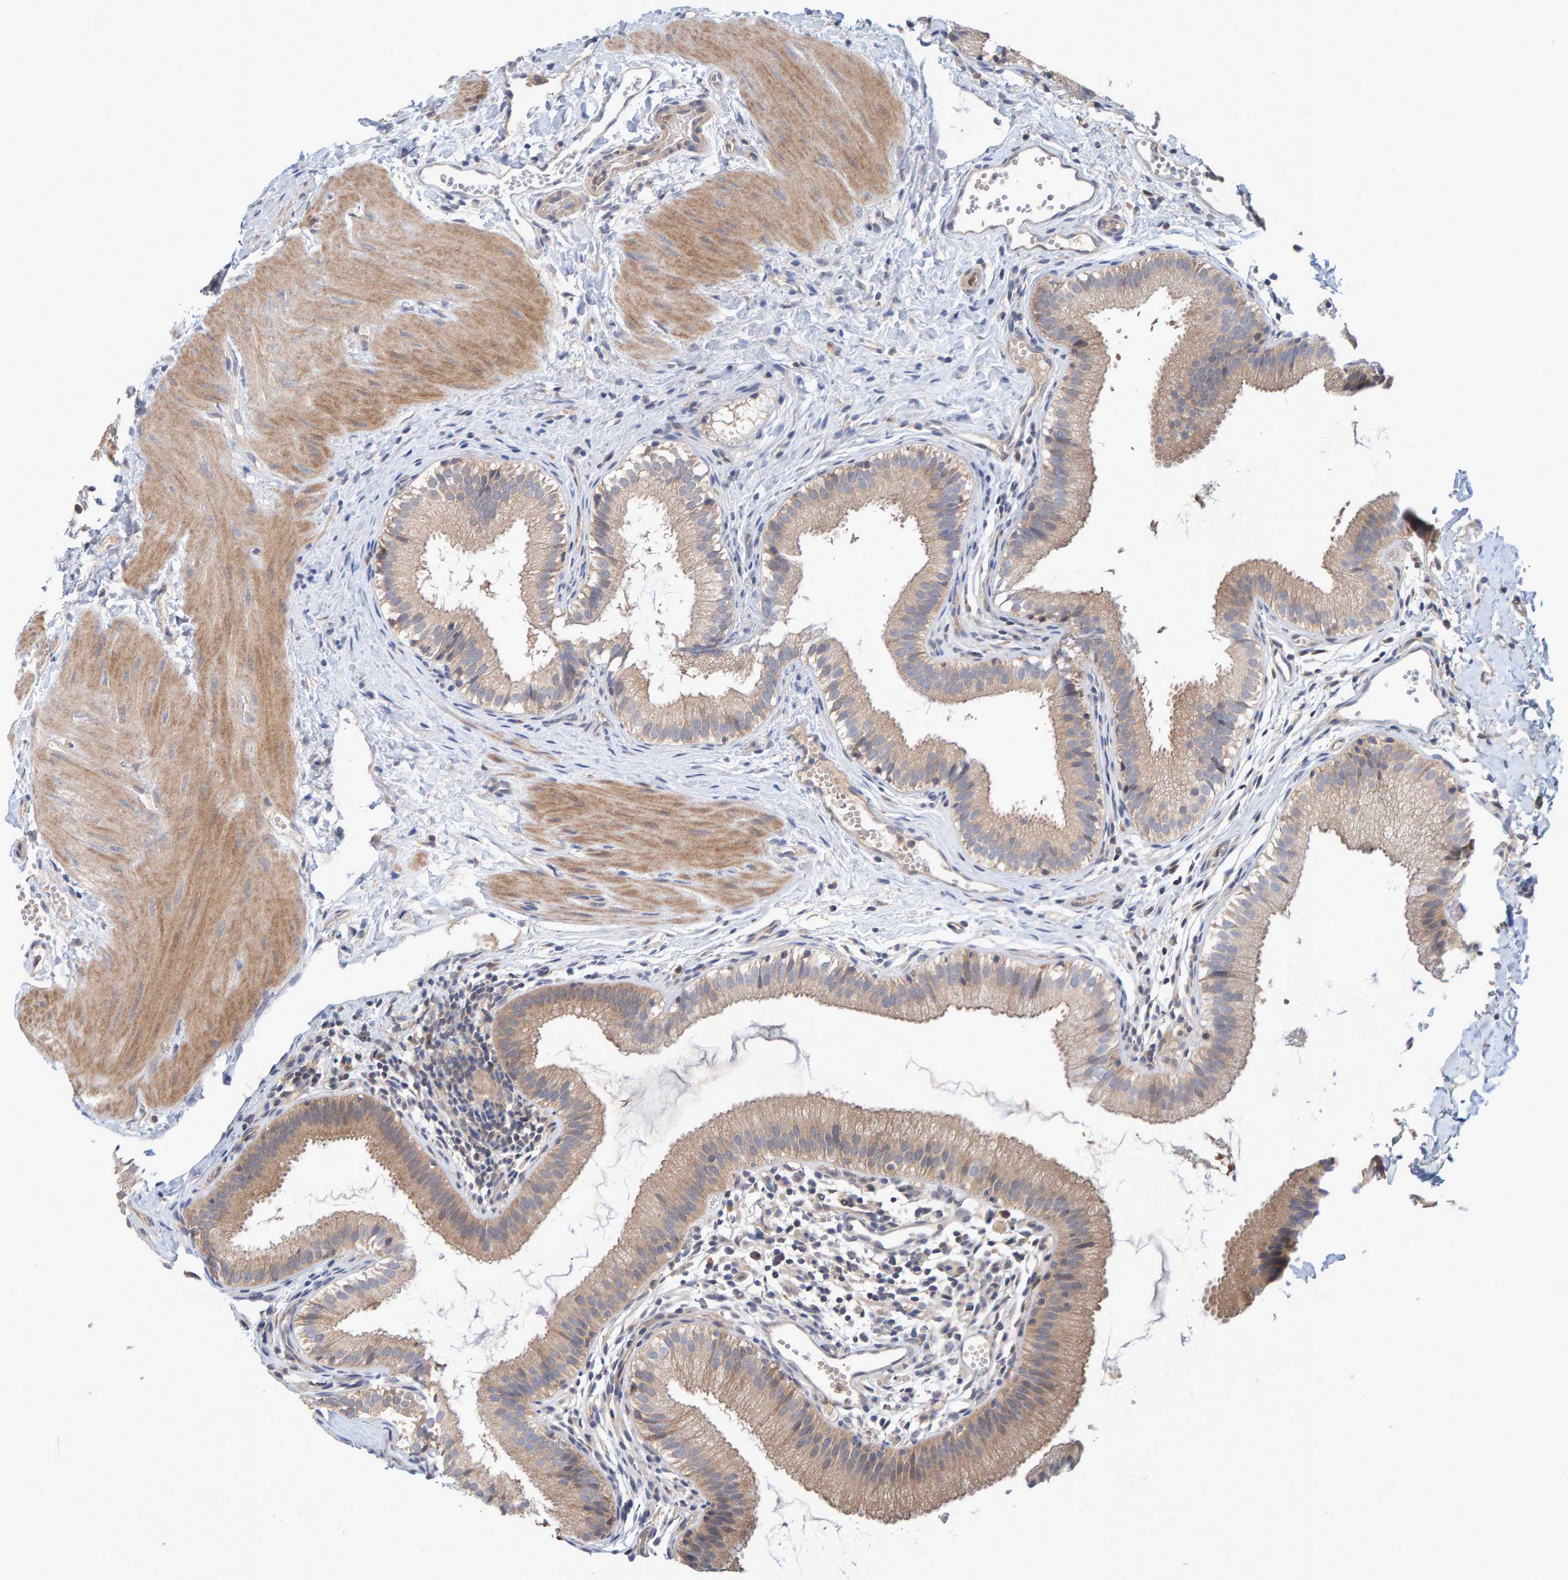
{"staining": {"intensity": "weak", "quantity": ">75%", "location": "cytoplasmic/membranous"}, "tissue": "gallbladder", "cell_type": "Glandular cells", "image_type": "normal", "snomed": [{"axis": "morphology", "description": "Normal tissue, NOS"}, {"axis": "topography", "description": "Gallbladder"}], "caption": "Glandular cells show weak cytoplasmic/membranous expression in about >75% of cells in benign gallbladder.", "gene": "TATDN1", "patient": {"sex": "female", "age": 26}}